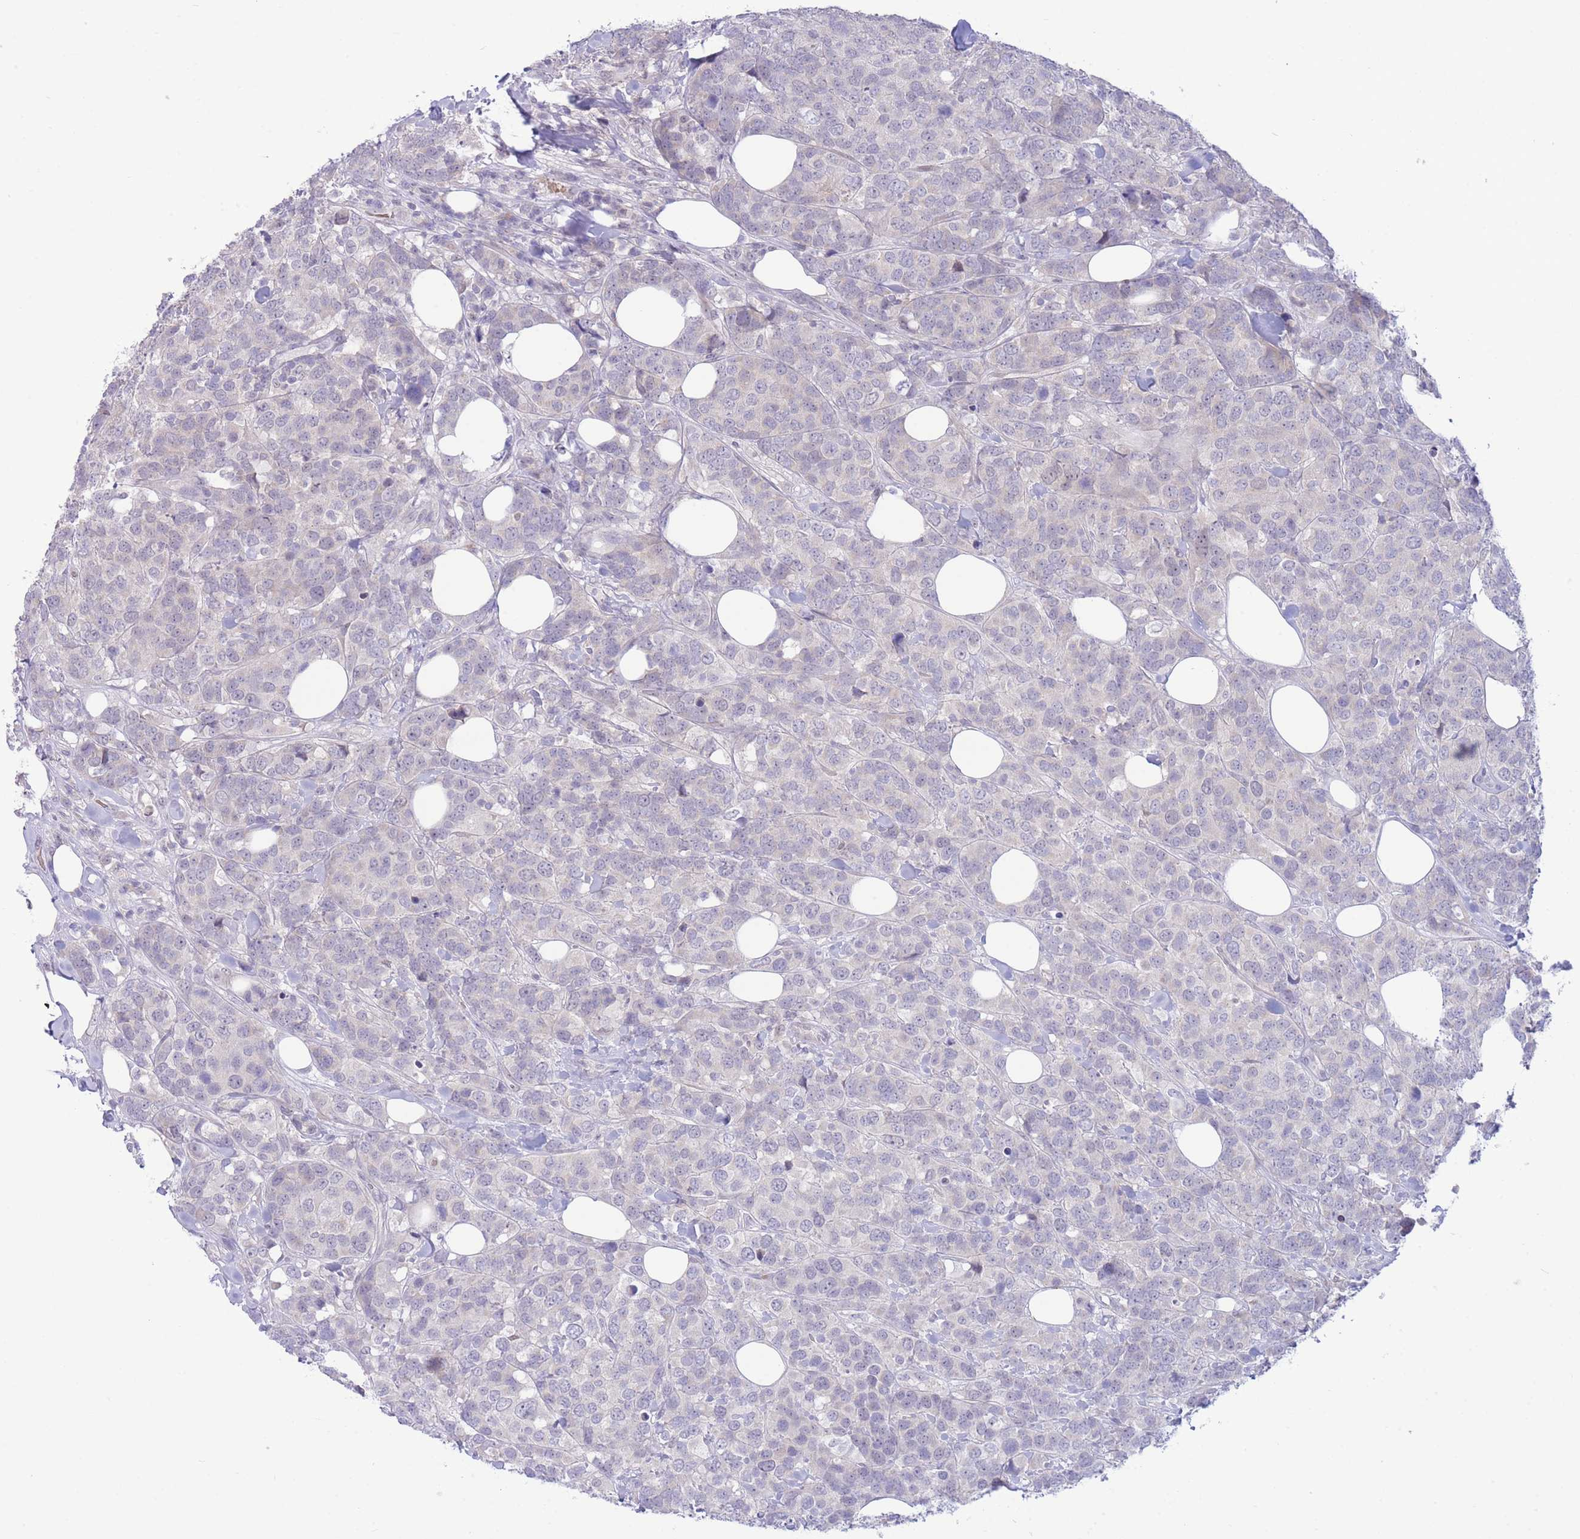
{"staining": {"intensity": "negative", "quantity": "none", "location": "none"}, "tissue": "breast cancer", "cell_type": "Tumor cells", "image_type": "cancer", "snomed": [{"axis": "morphology", "description": "Lobular carcinoma"}, {"axis": "topography", "description": "Breast"}], "caption": "This is a photomicrograph of immunohistochemistry staining of breast cancer (lobular carcinoma), which shows no positivity in tumor cells.", "gene": "FBXO46", "patient": {"sex": "female", "age": 59}}